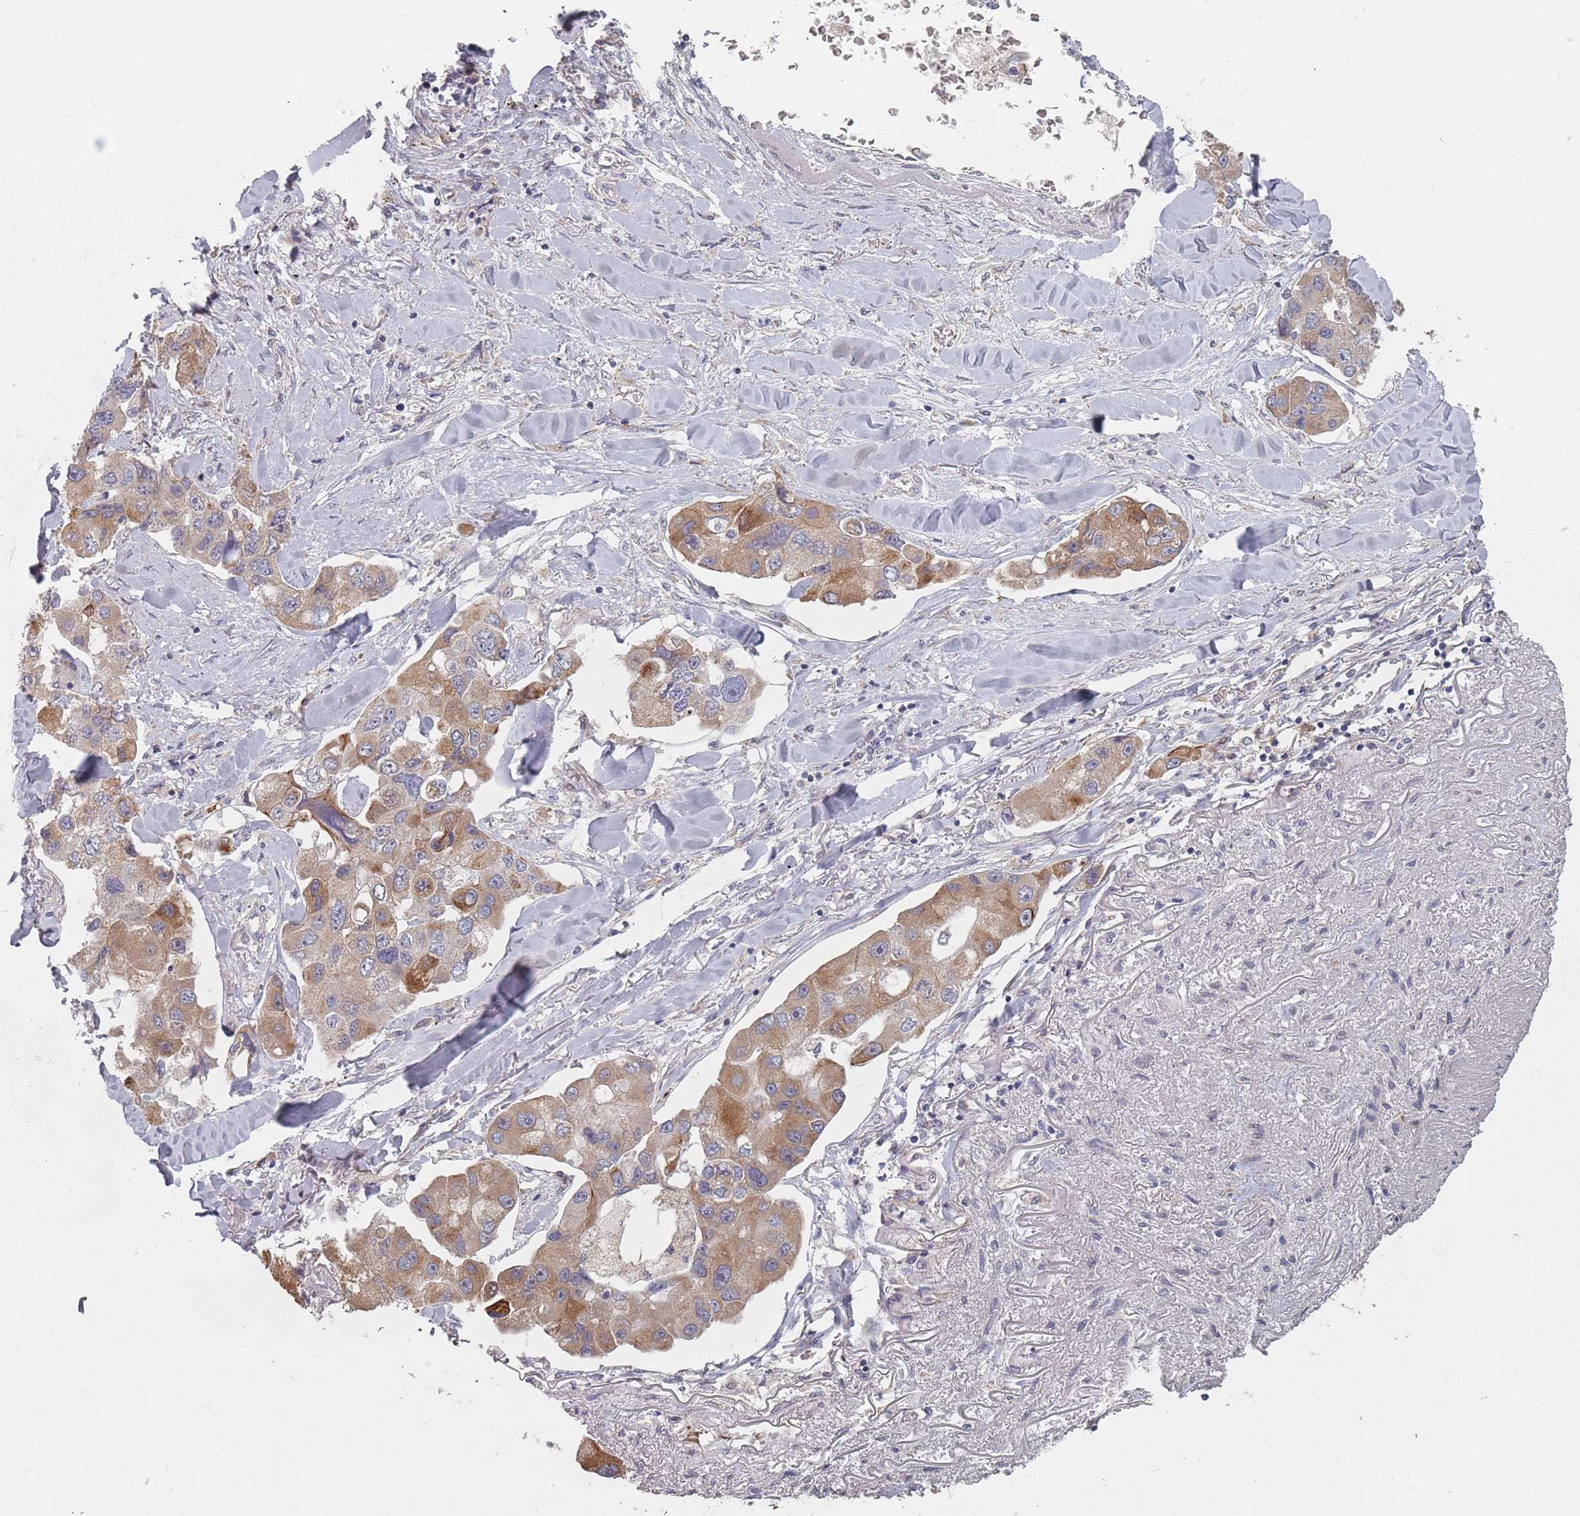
{"staining": {"intensity": "moderate", "quantity": ">75%", "location": "cytoplasmic/membranous"}, "tissue": "lung cancer", "cell_type": "Tumor cells", "image_type": "cancer", "snomed": [{"axis": "morphology", "description": "Adenocarcinoma, NOS"}, {"axis": "topography", "description": "Lung"}], "caption": "Lung adenocarcinoma was stained to show a protein in brown. There is medium levels of moderate cytoplasmic/membranous positivity in about >75% of tumor cells. Using DAB (3,3'-diaminobenzidine) (brown) and hematoxylin (blue) stains, captured at high magnification using brightfield microscopy.", "gene": "ADAL", "patient": {"sex": "female", "age": 54}}